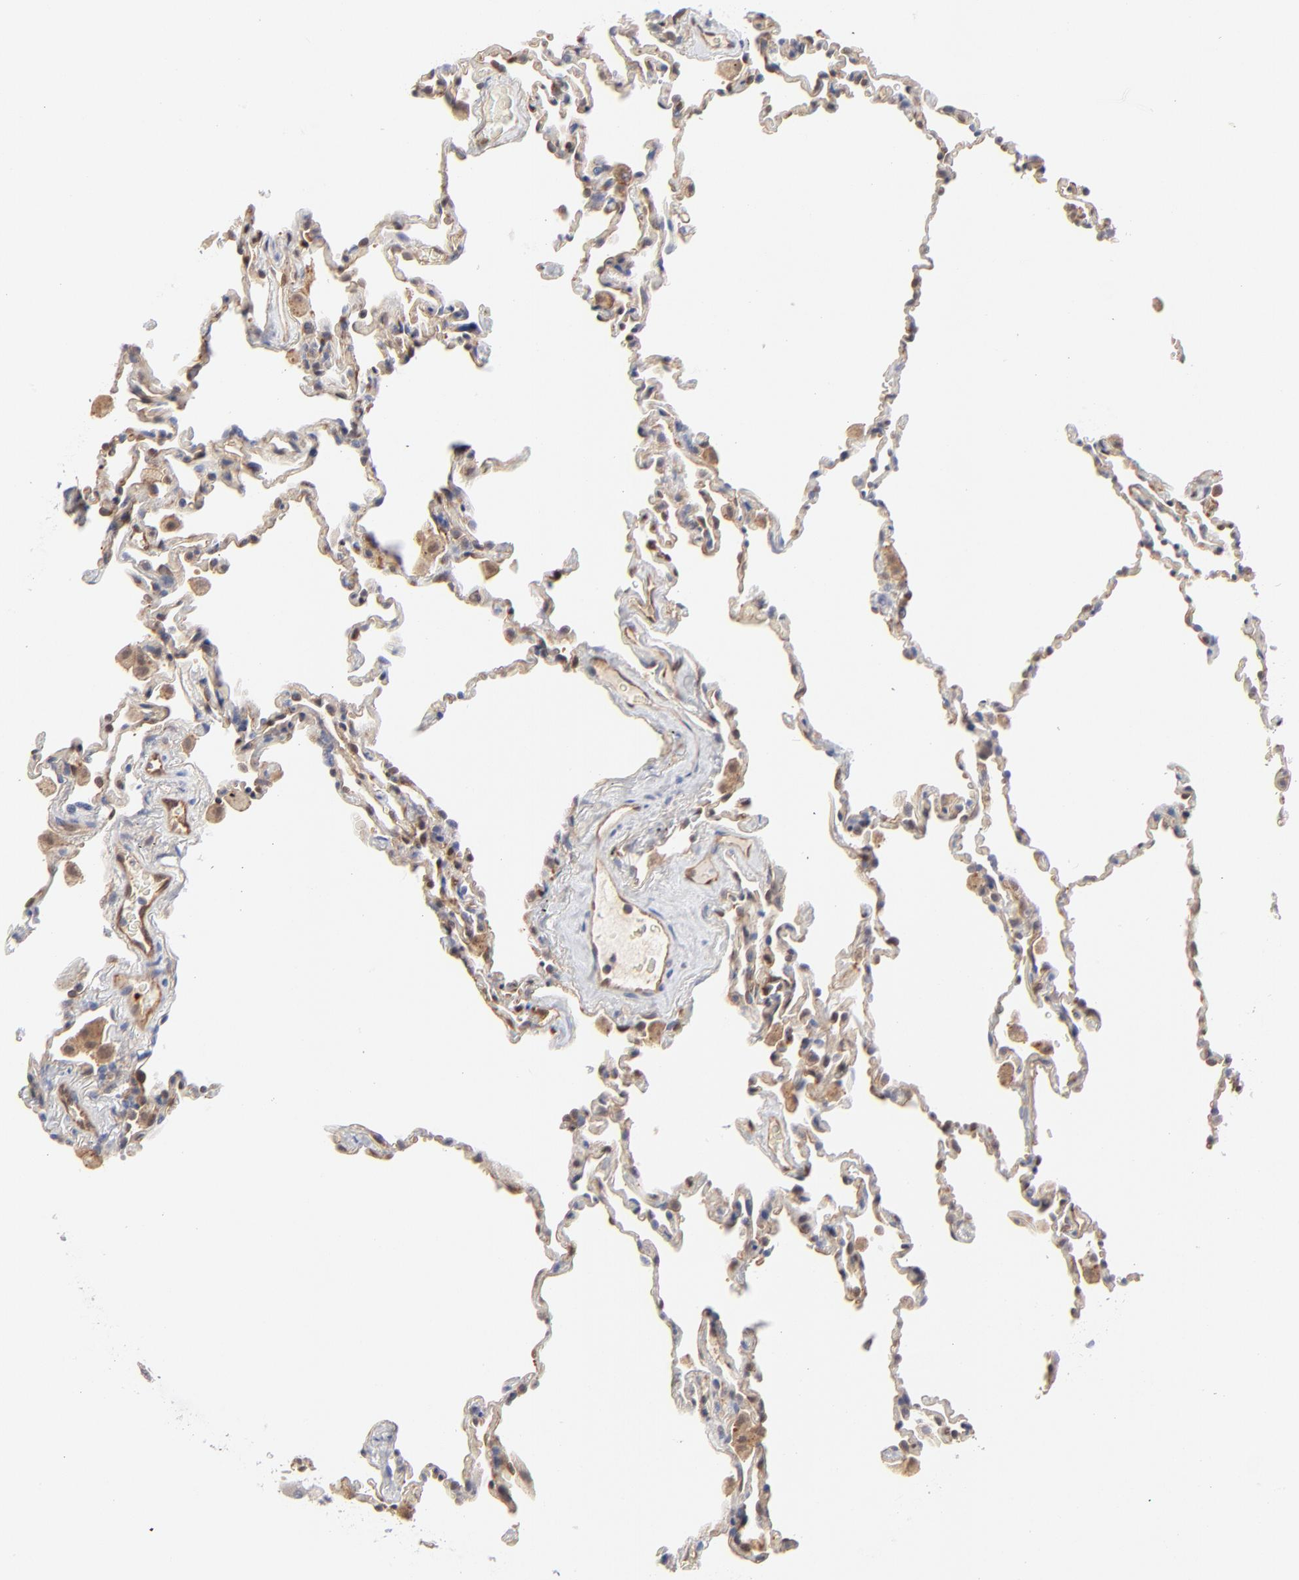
{"staining": {"intensity": "weak", "quantity": ">75%", "location": "cytoplasmic/membranous"}, "tissue": "lung", "cell_type": "Alveolar cells", "image_type": "normal", "snomed": [{"axis": "morphology", "description": "Normal tissue, NOS"}, {"axis": "morphology", "description": "Soft tissue tumor metastatic"}, {"axis": "topography", "description": "Lung"}], "caption": "Immunohistochemistry of unremarkable human lung demonstrates low levels of weak cytoplasmic/membranous staining in about >75% of alveolar cells. The staining is performed using DAB brown chromogen to label protein expression. The nuclei are counter-stained blue using hematoxylin.", "gene": "ARRB1", "patient": {"sex": "male", "age": 59}}